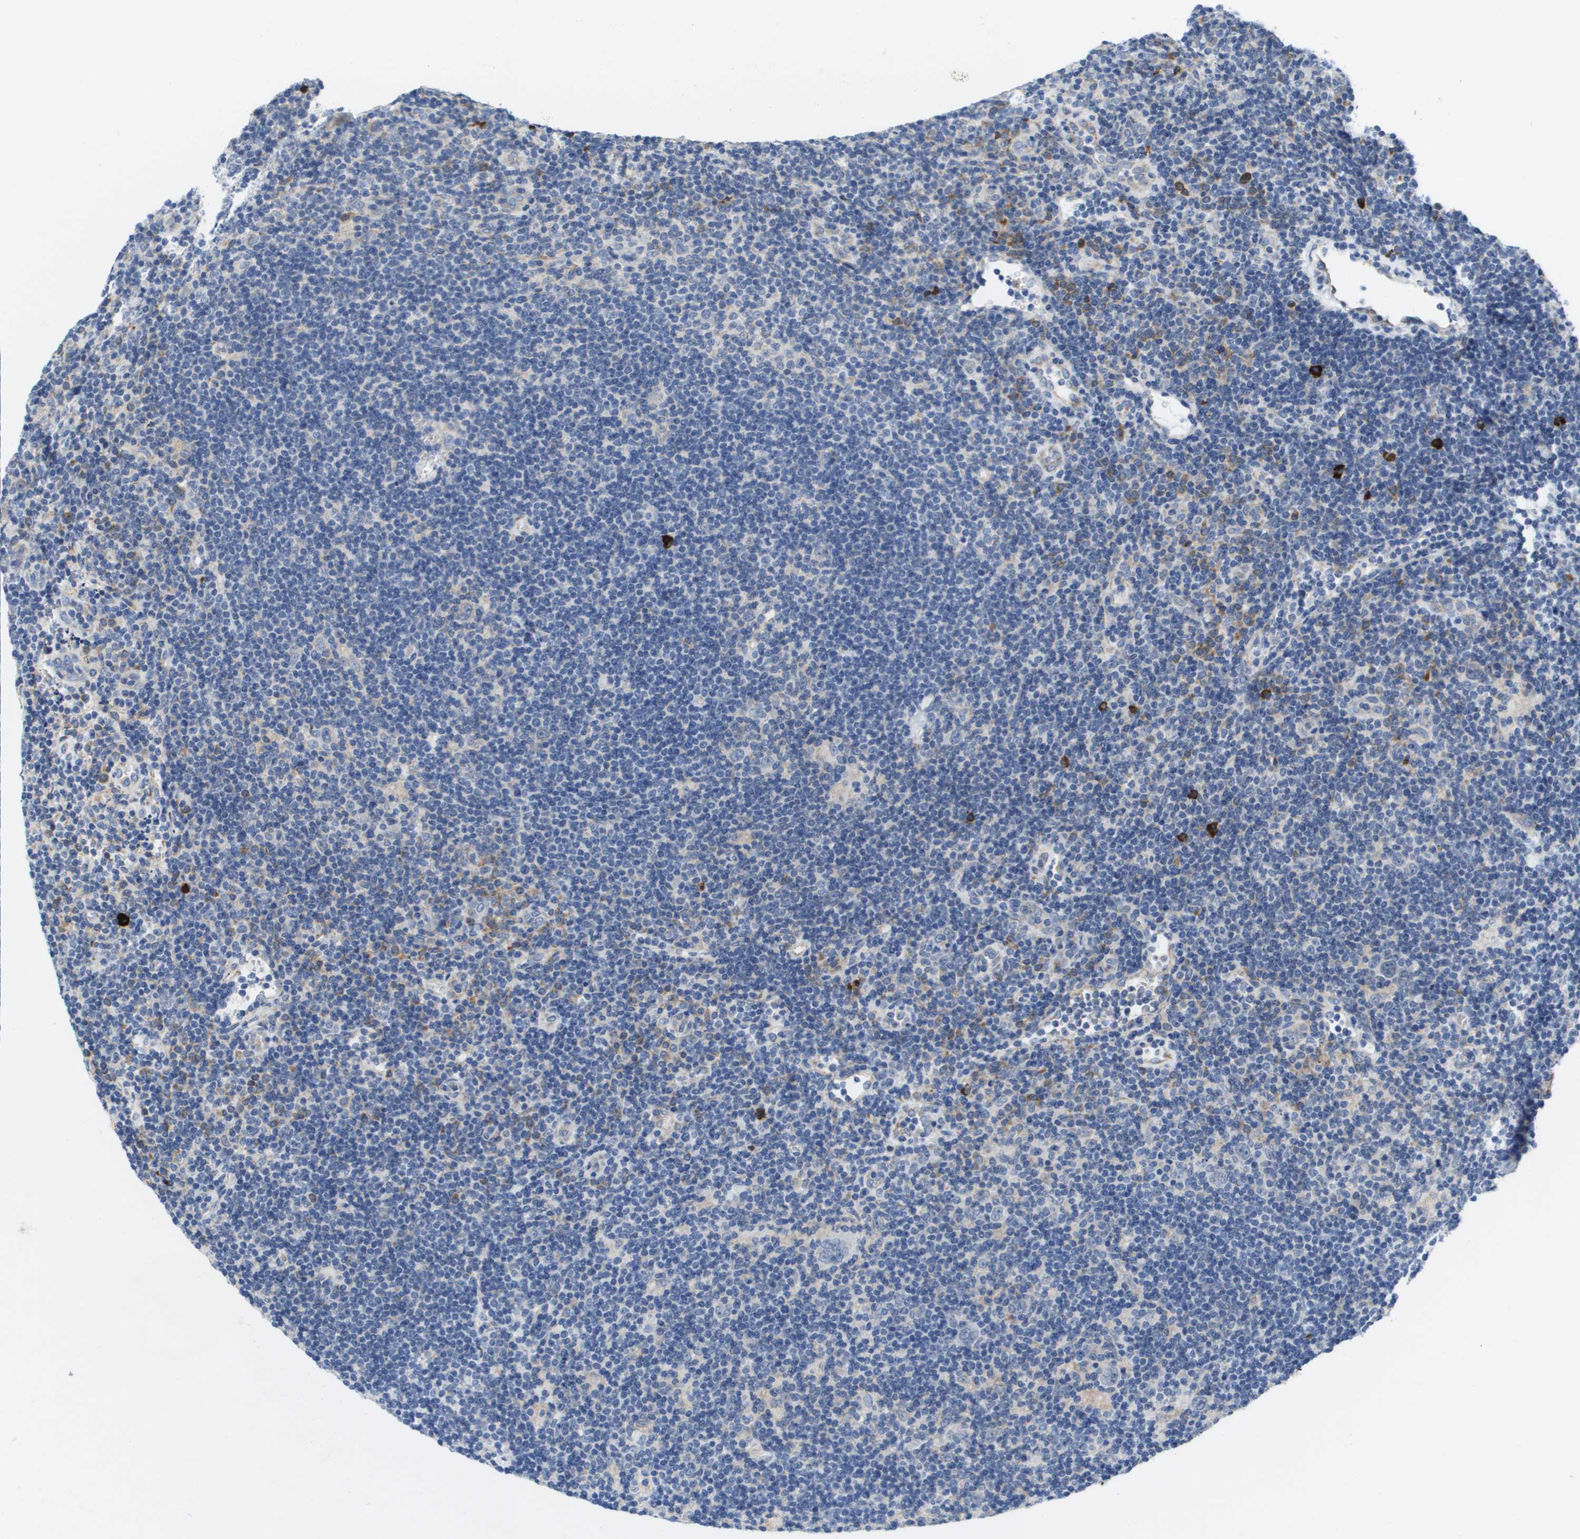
{"staining": {"intensity": "negative", "quantity": "none", "location": "none"}, "tissue": "lymphoma", "cell_type": "Tumor cells", "image_type": "cancer", "snomed": [{"axis": "morphology", "description": "Hodgkin's disease, NOS"}, {"axis": "topography", "description": "Lymph node"}], "caption": "An IHC micrograph of Hodgkin's disease is shown. There is no staining in tumor cells of Hodgkin's disease.", "gene": "CD3G", "patient": {"sex": "female", "age": 57}}